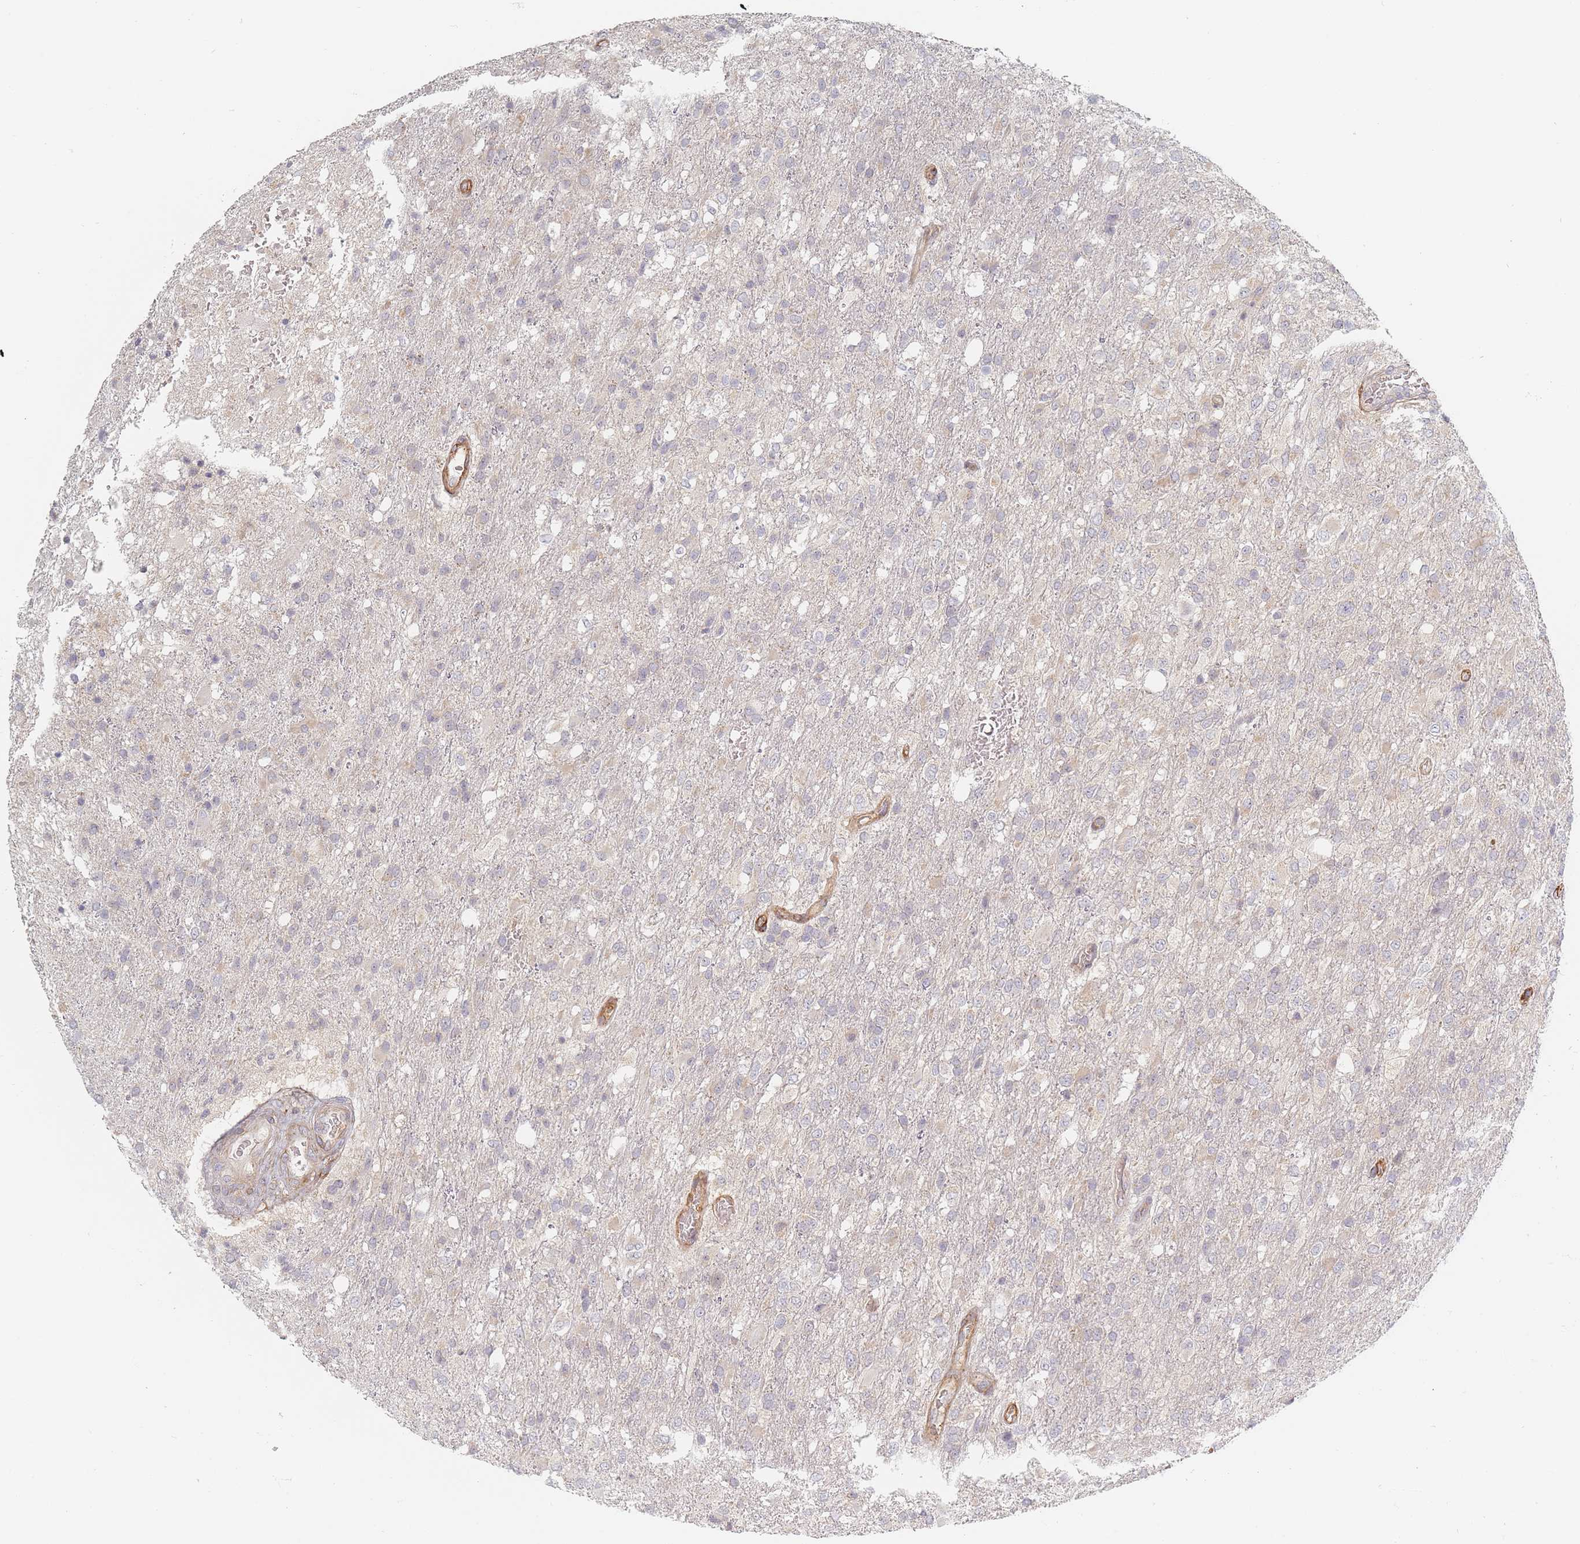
{"staining": {"intensity": "negative", "quantity": "none", "location": "none"}, "tissue": "glioma", "cell_type": "Tumor cells", "image_type": "cancer", "snomed": [{"axis": "morphology", "description": "Glioma, malignant, High grade"}, {"axis": "topography", "description": "Brain"}], "caption": "The image shows no significant staining in tumor cells of malignant high-grade glioma. Nuclei are stained in blue.", "gene": "ZKSCAN7", "patient": {"sex": "female", "age": 74}}